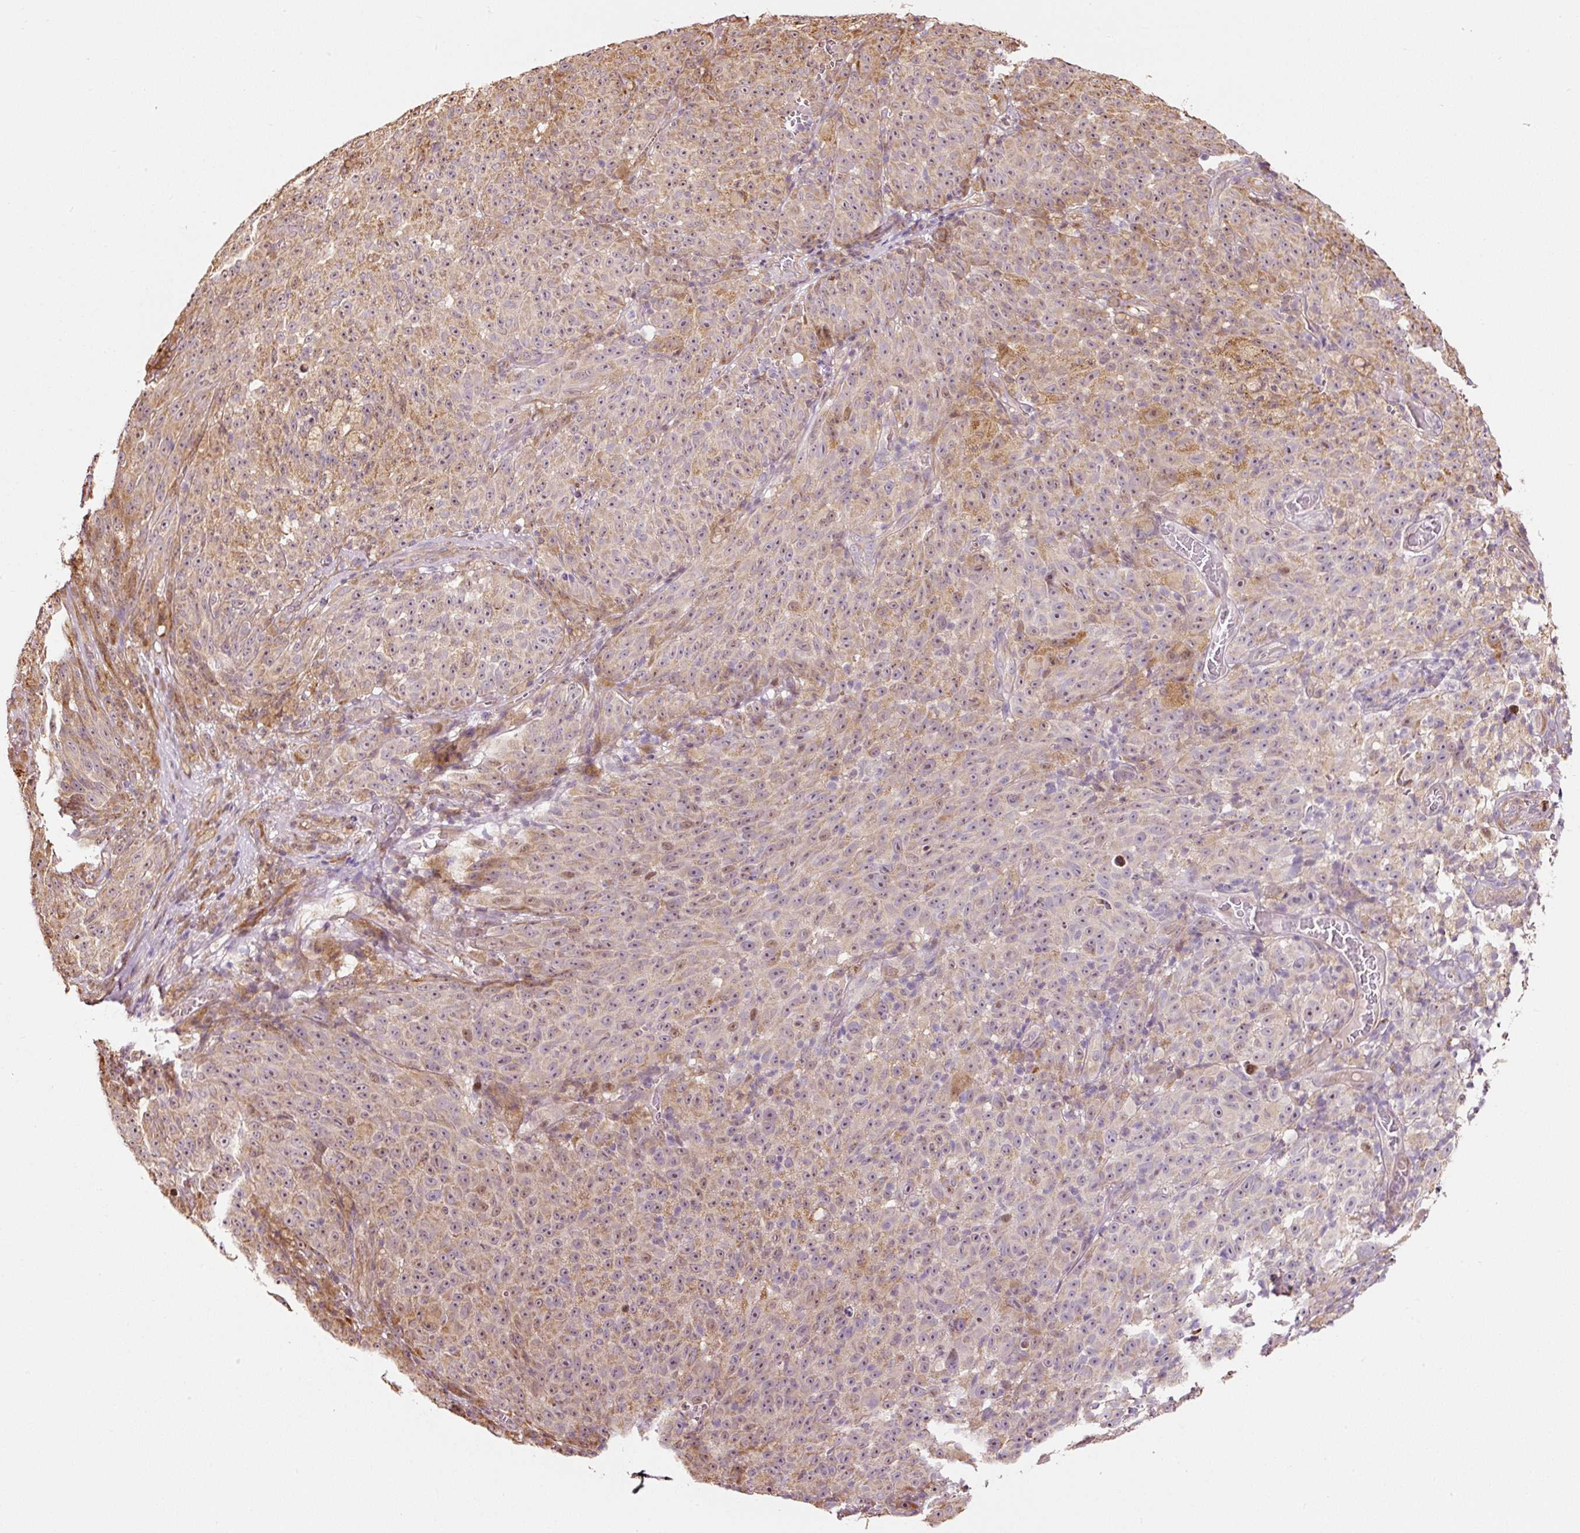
{"staining": {"intensity": "moderate", "quantity": "<25%", "location": "cytoplasmic/membranous"}, "tissue": "melanoma", "cell_type": "Tumor cells", "image_type": "cancer", "snomed": [{"axis": "morphology", "description": "Malignant melanoma, NOS"}, {"axis": "topography", "description": "Skin"}], "caption": "DAB (3,3'-diaminobenzidine) immunohistochemical staining of human melanoma displays moderate cytoplasmic/membranous protein positivity in about <25% of tumor cells.", "gene": "ETF1", "patient": {"sex": "female", "age": 82}}